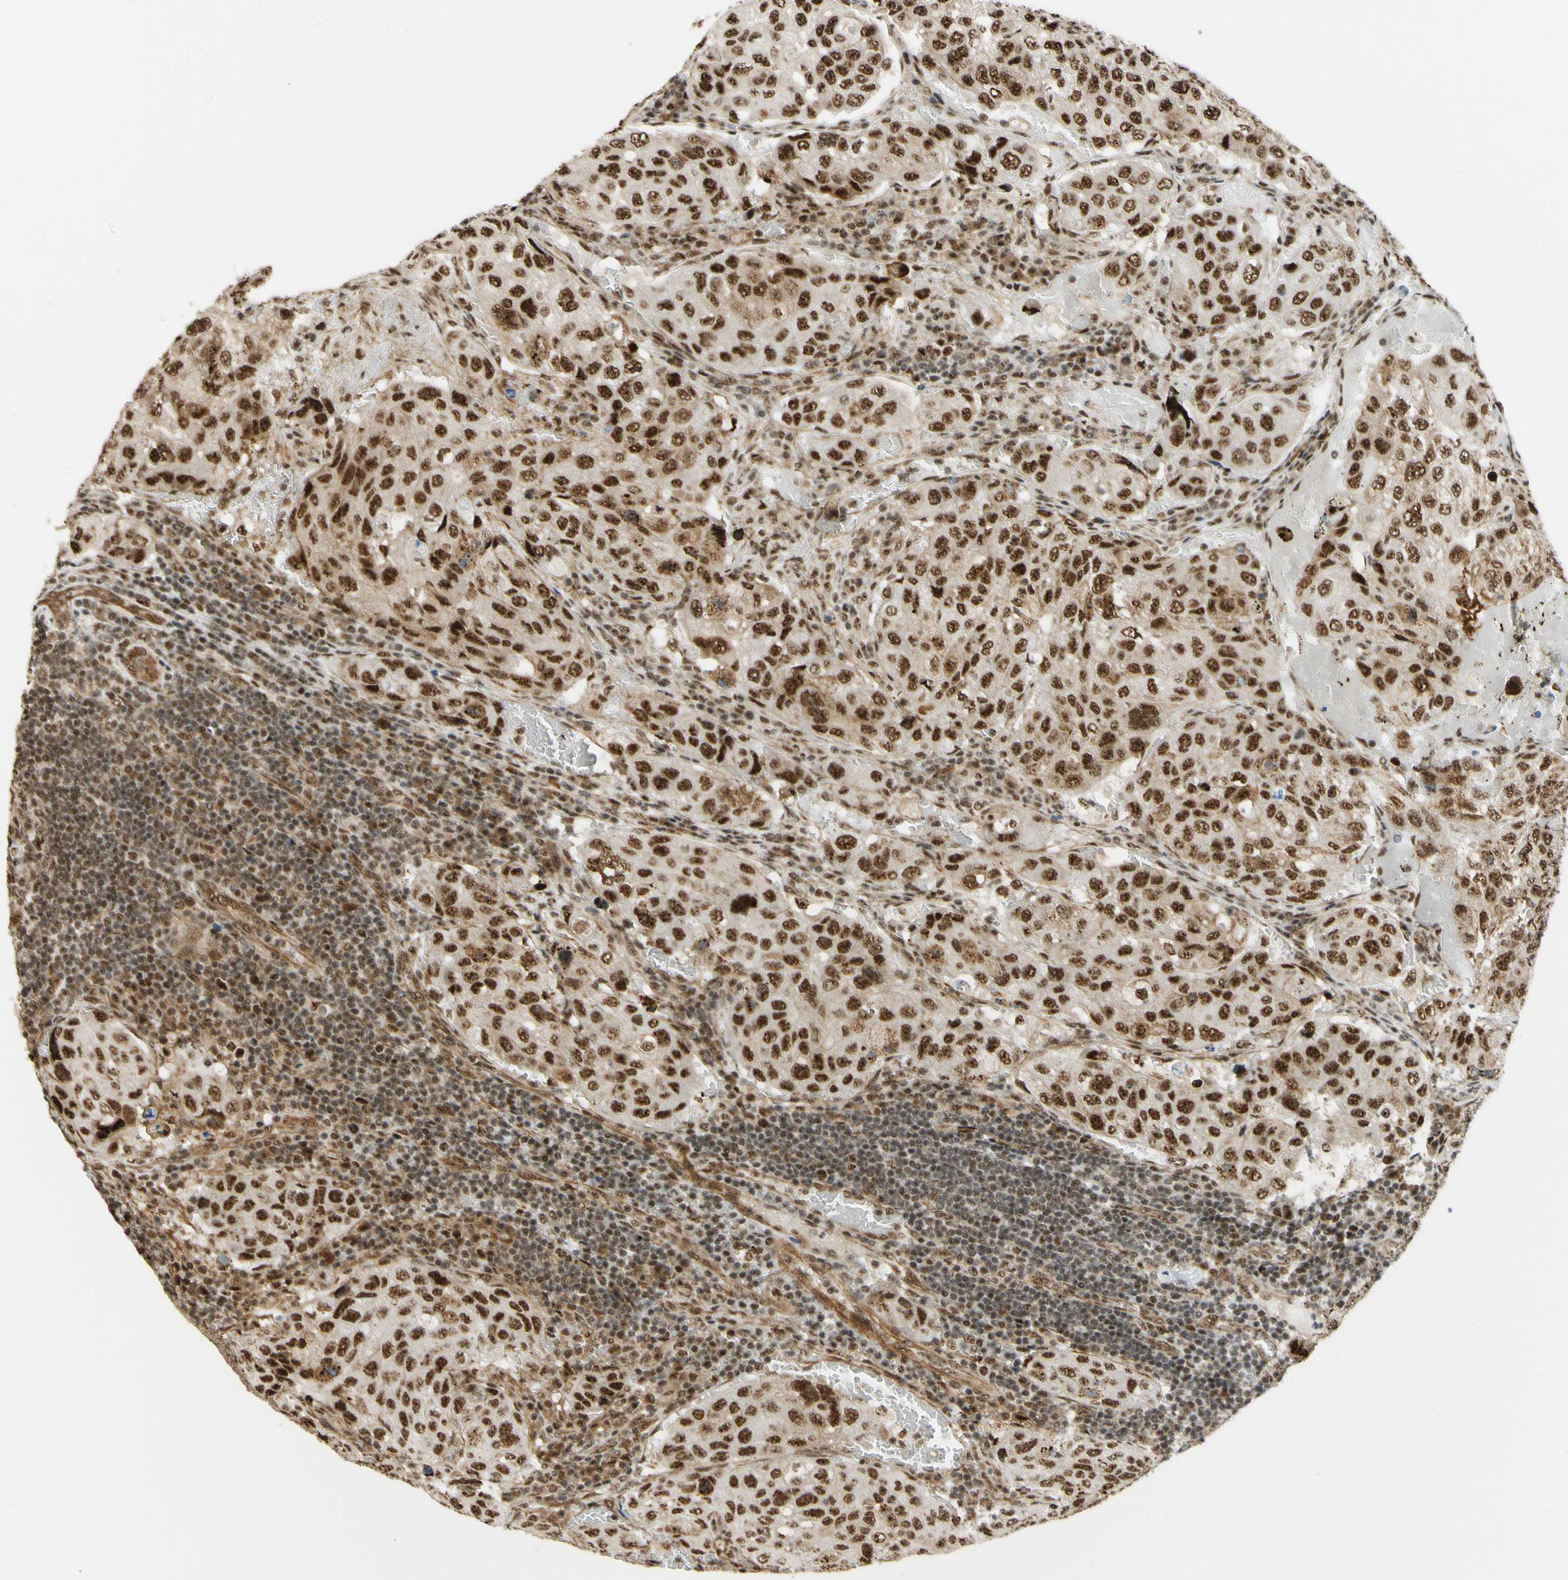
{"staining": {"intensity": "strong", "quantity": ">75%", "location": "nuclear"}, "tissue": "urothelial cancer", "cell_type": "Tumor cells", "image_type": "cancer", "snomed": [{"axis": "morphology", "description": "Urothelial carcinoma, High grade"}, {"axis": "topography", "description": "Lymph node"}, {"axis": "topography", "description": "Urinary bladder"}], "caption": "Urothelial carcinoma (high-grade) stained with a brown dye displays strong nuclear positive positivity in approximately >75% of tumor cells.", "gene": "SAP18", "patient": {"sex": "male", "age": 51}}